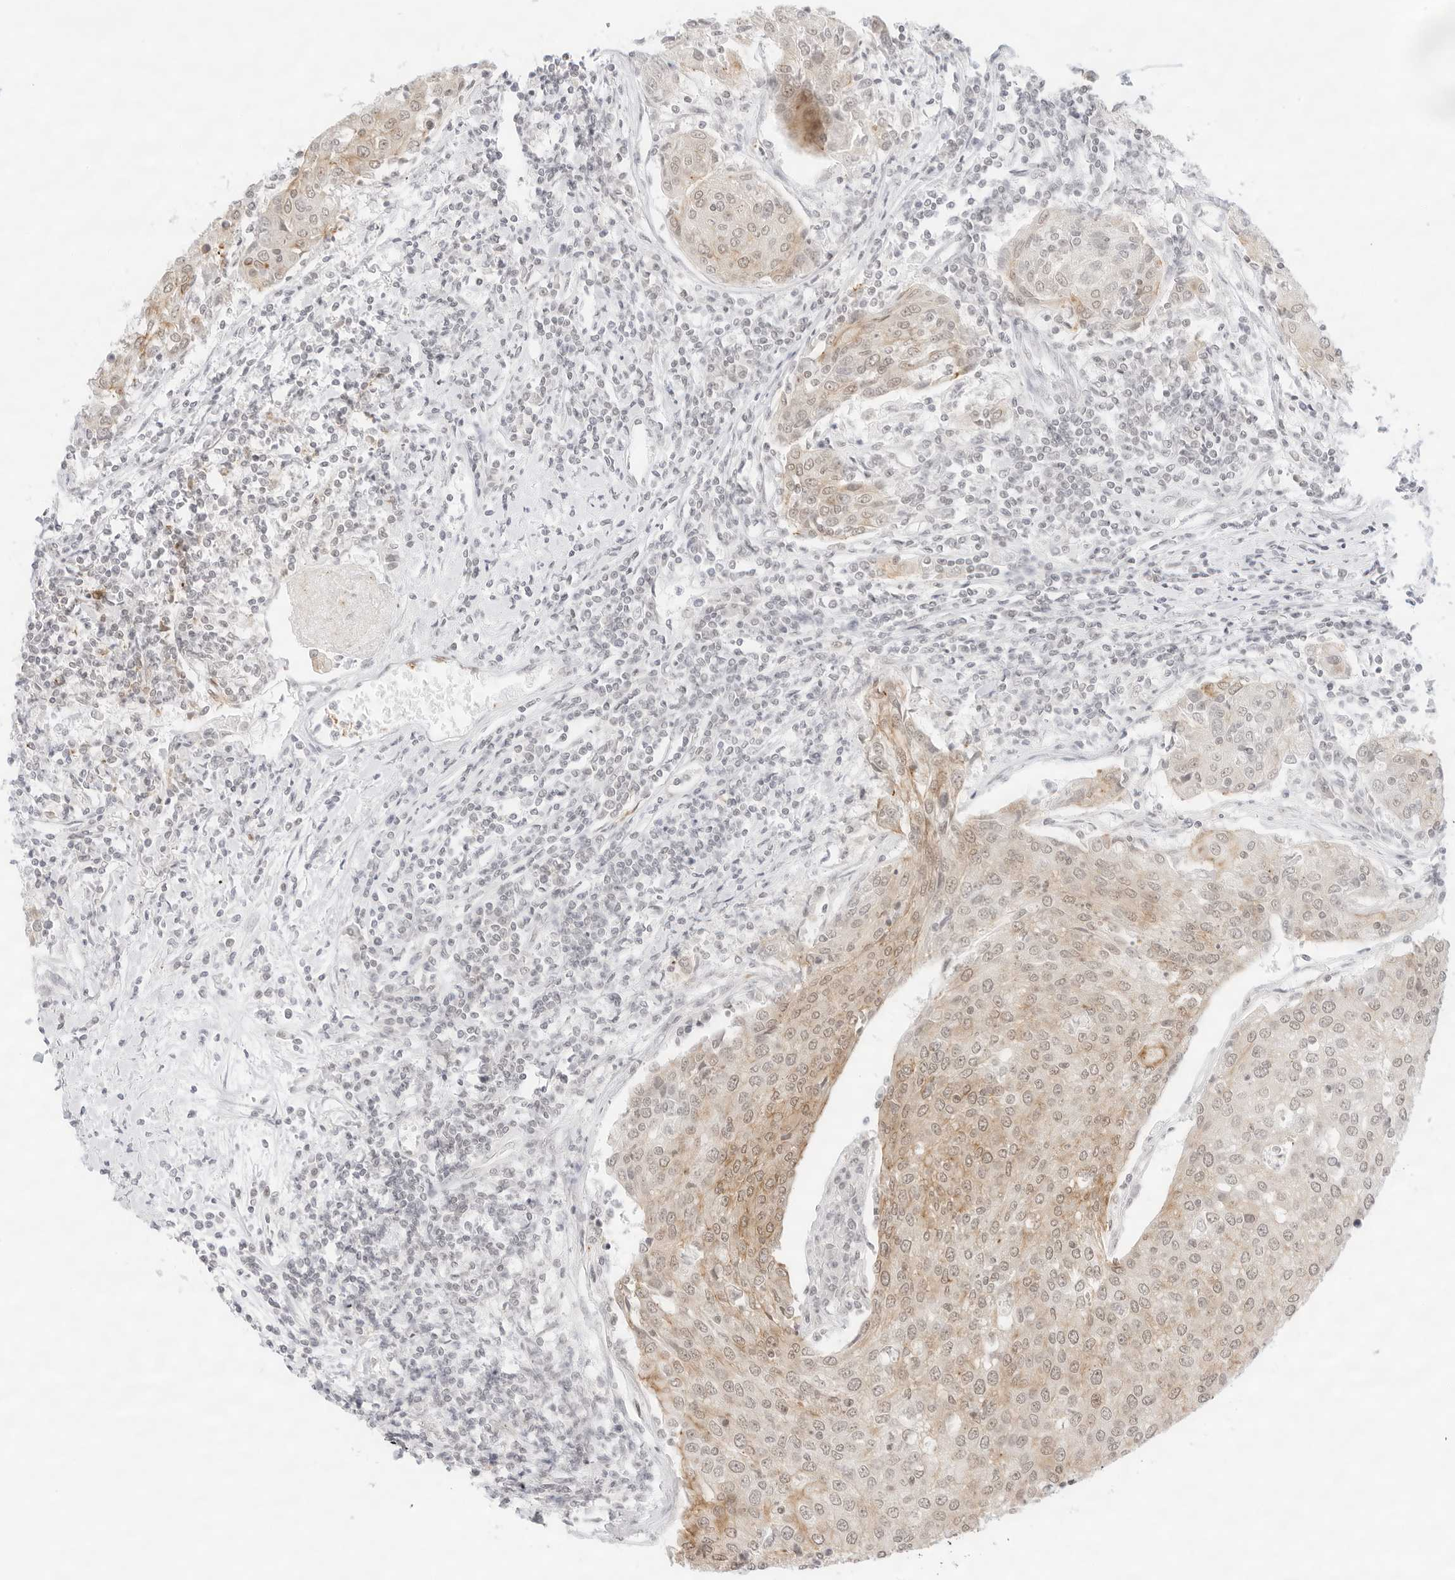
{"staining": {"intensity": "weak", "quantity": "25%-75%", "location": "cytoplasmic/membranous,nuclear"}, "tissue": "urothelial cancer", "cell_type": "Tumor cells", "image_type": "cancer", "snomed": [{"axis": "morphology", "description": "Urothelial carcinoma, High grade"}, {"axis": "topography", "description": "Urinary bladder"}], "caption": "Tumor cells reveal low levels of weak cytoplasmic/membranous and nuclear expression in approximately 25%-75% of cells in urothelial cancer.", "gene": "GNAS", "patient": {"sex": "female", "age": 85}}